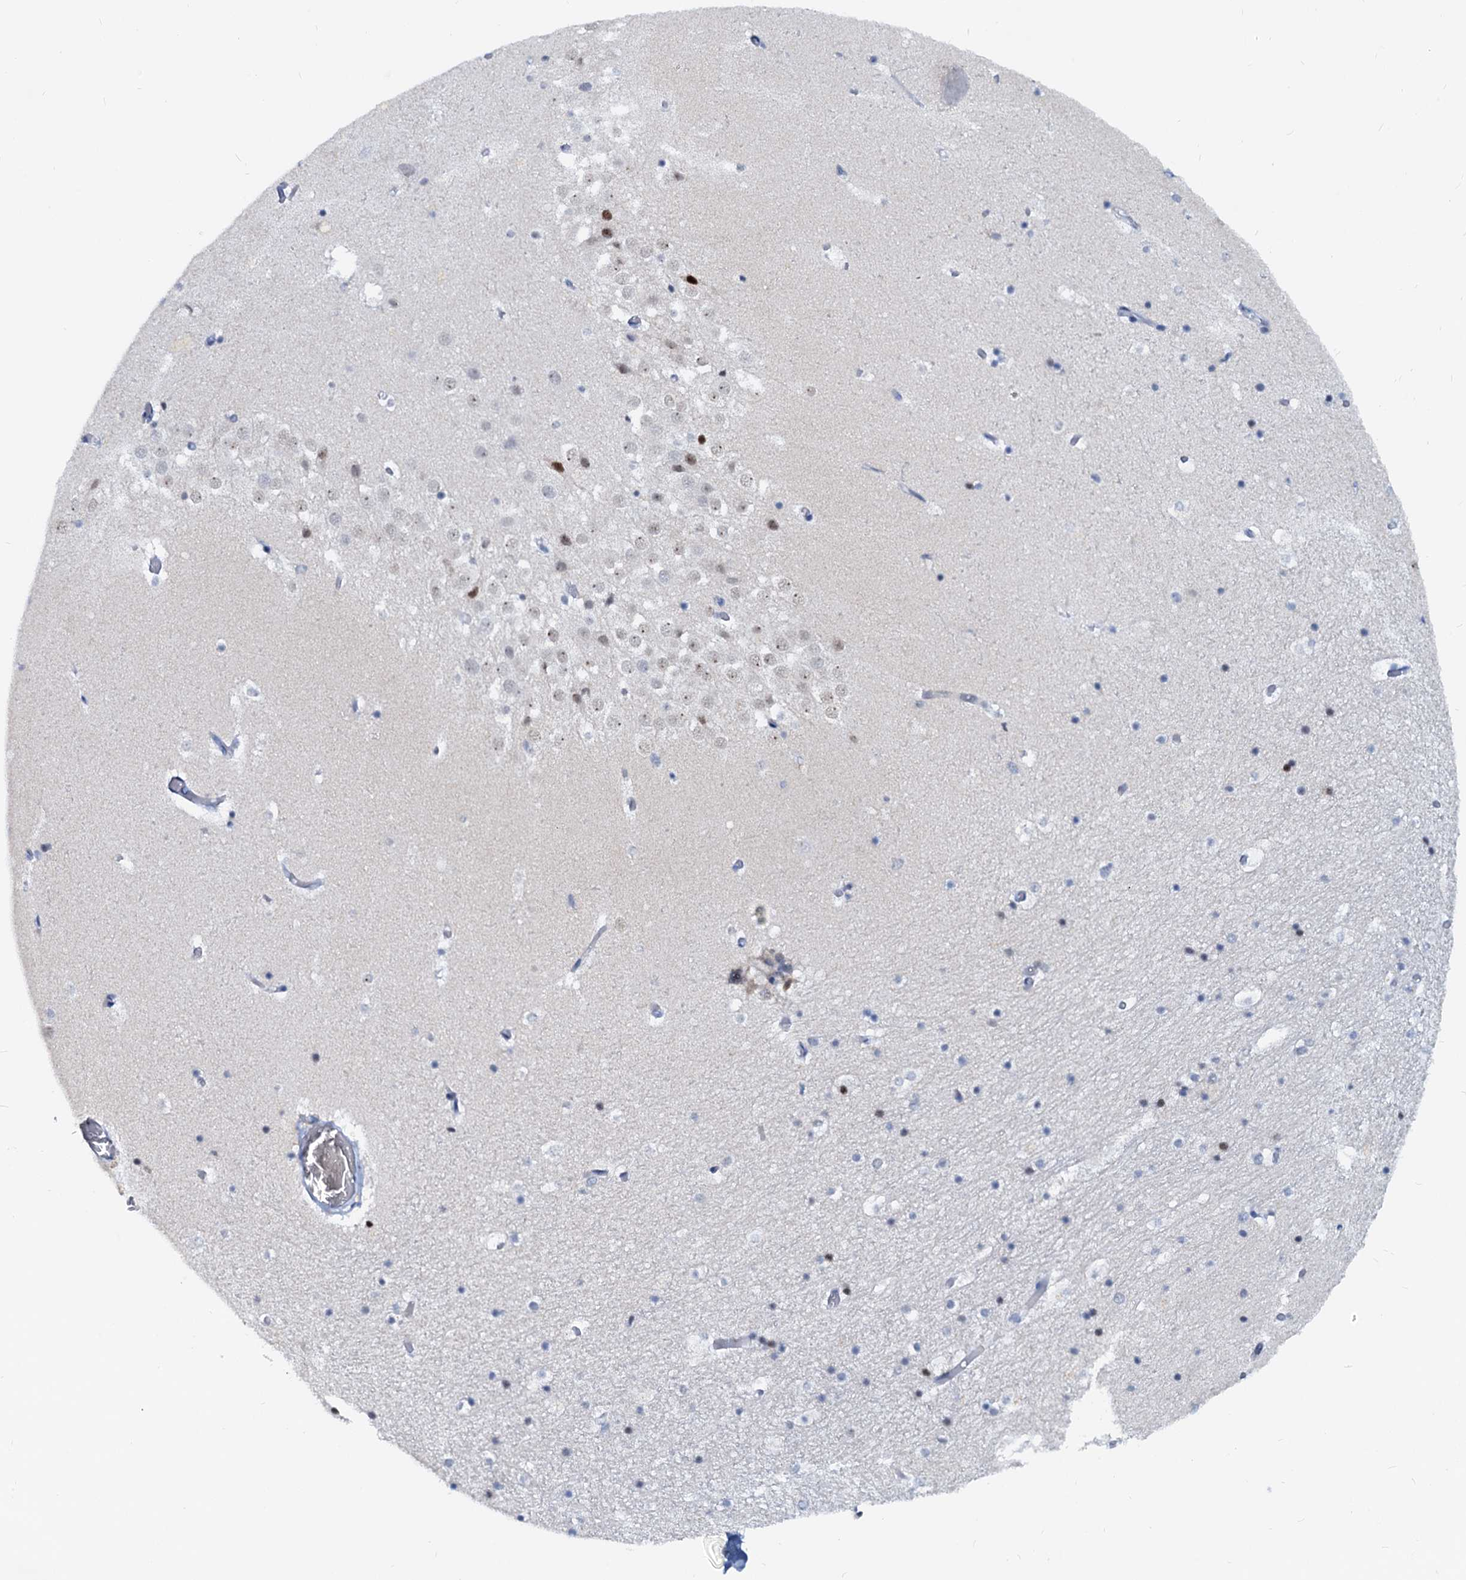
{"staining": {"intensity": "weak", "quantity": "<25%", "location": "nuclear"}, "tissue": "hippocampus", "cell_type": "Glial cells", "image_type": "normal", "snomed": [{"axis": "morphology", "description": "Normal tissue, NOS"}, {"axis": "topography", "description": "Hippocampus"}], "caption": "A high-resolution photomicrograph shows IHC staining of normal hippocampus, which shows no significant staining in glial cells. The staining is performed using DAB (3,3'-diaminobenzidine) brown chromogen with nuclei counter-stained in using hematoxylin.", "gene": "PTGES3", "patient": {"sex": "female", "age": 52}}